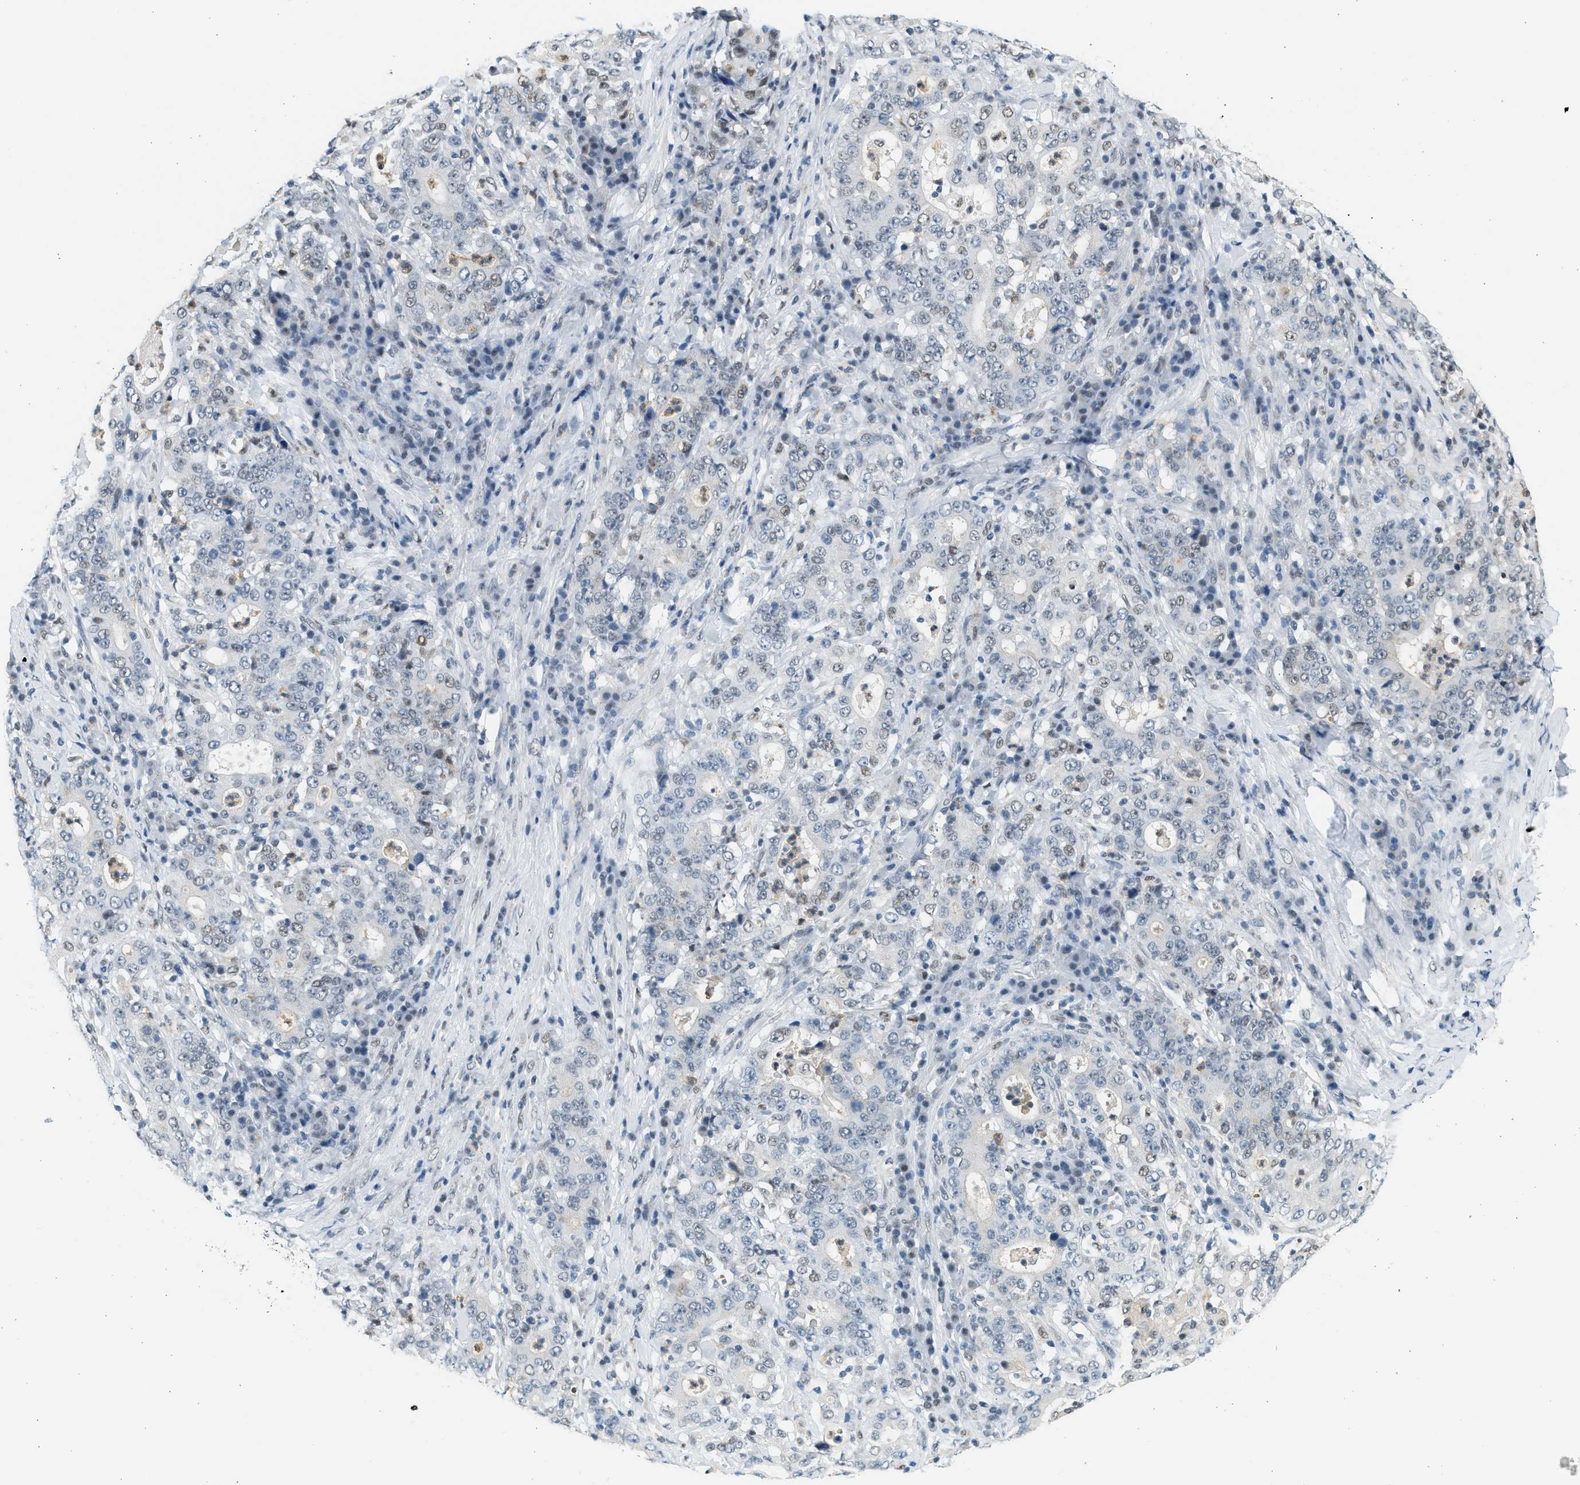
{"staining": {"intensity": "weak", "quantity": "<25%", "location": "nuclear"}, "tissue": "stomach cancer", "cell_type": "Tumor cells", "image_type": "cancer", "snomed": [{"axis": "morphology", "description": "Normal tissue, NOS"}, {"axis": "morphology", "description": "Adenocarcinoma, NOS"}, {"axis": "topography", "description": "Stomach, upper"}, {"axis": "topography", "description": "Stomach"}], "caption": "Stomach cancer (adenocarcinoma) stained for a protein using immunohistochemistry reveals no positivity tumor cells.", "gene": "HIPK1", "patient": {"sex": "male", "age": 59}}